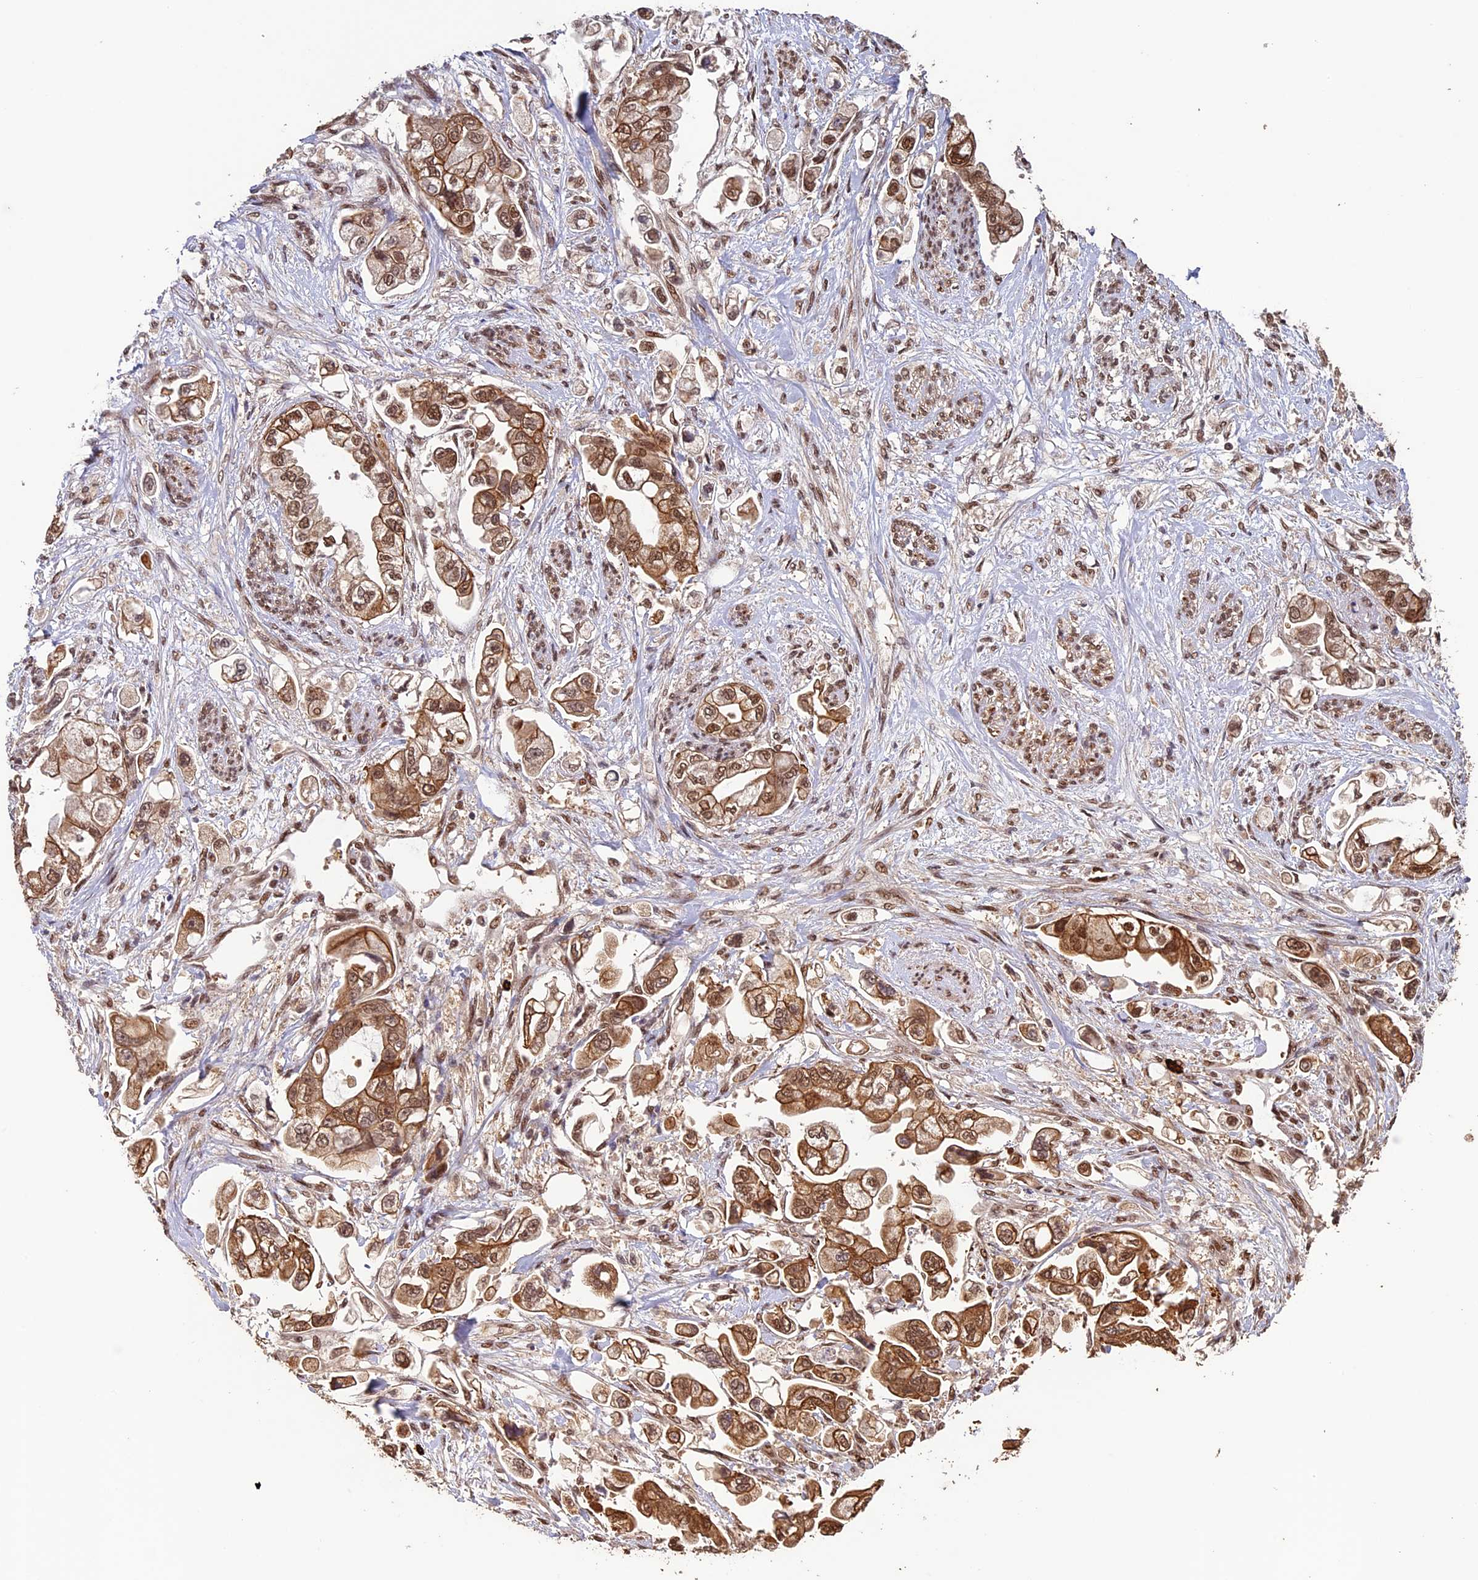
{"staining": {"intensity": "strong", "quantity": ">75%", "location": "cytoplasmic/membranous,nuclear"}, "tissue": "stomach cancer", "cell_type": "Tumor cells", "image_type": "cancer", "snomed": [{"axis": "morphology", "description": "Adenocarcinoma, NOS"}, {"axis": "topography", "description": "Stomach"}], "caption": "This photomicrograph demonstrates immunohistochemistry staining of human adenocarcinoma (stomach), with high strong cytoplasmic/membranous and nuclear expression in approximately >75% of tumor cells.", "gene": "NAE1", "patient": {"sex": "male", "age": 62}}